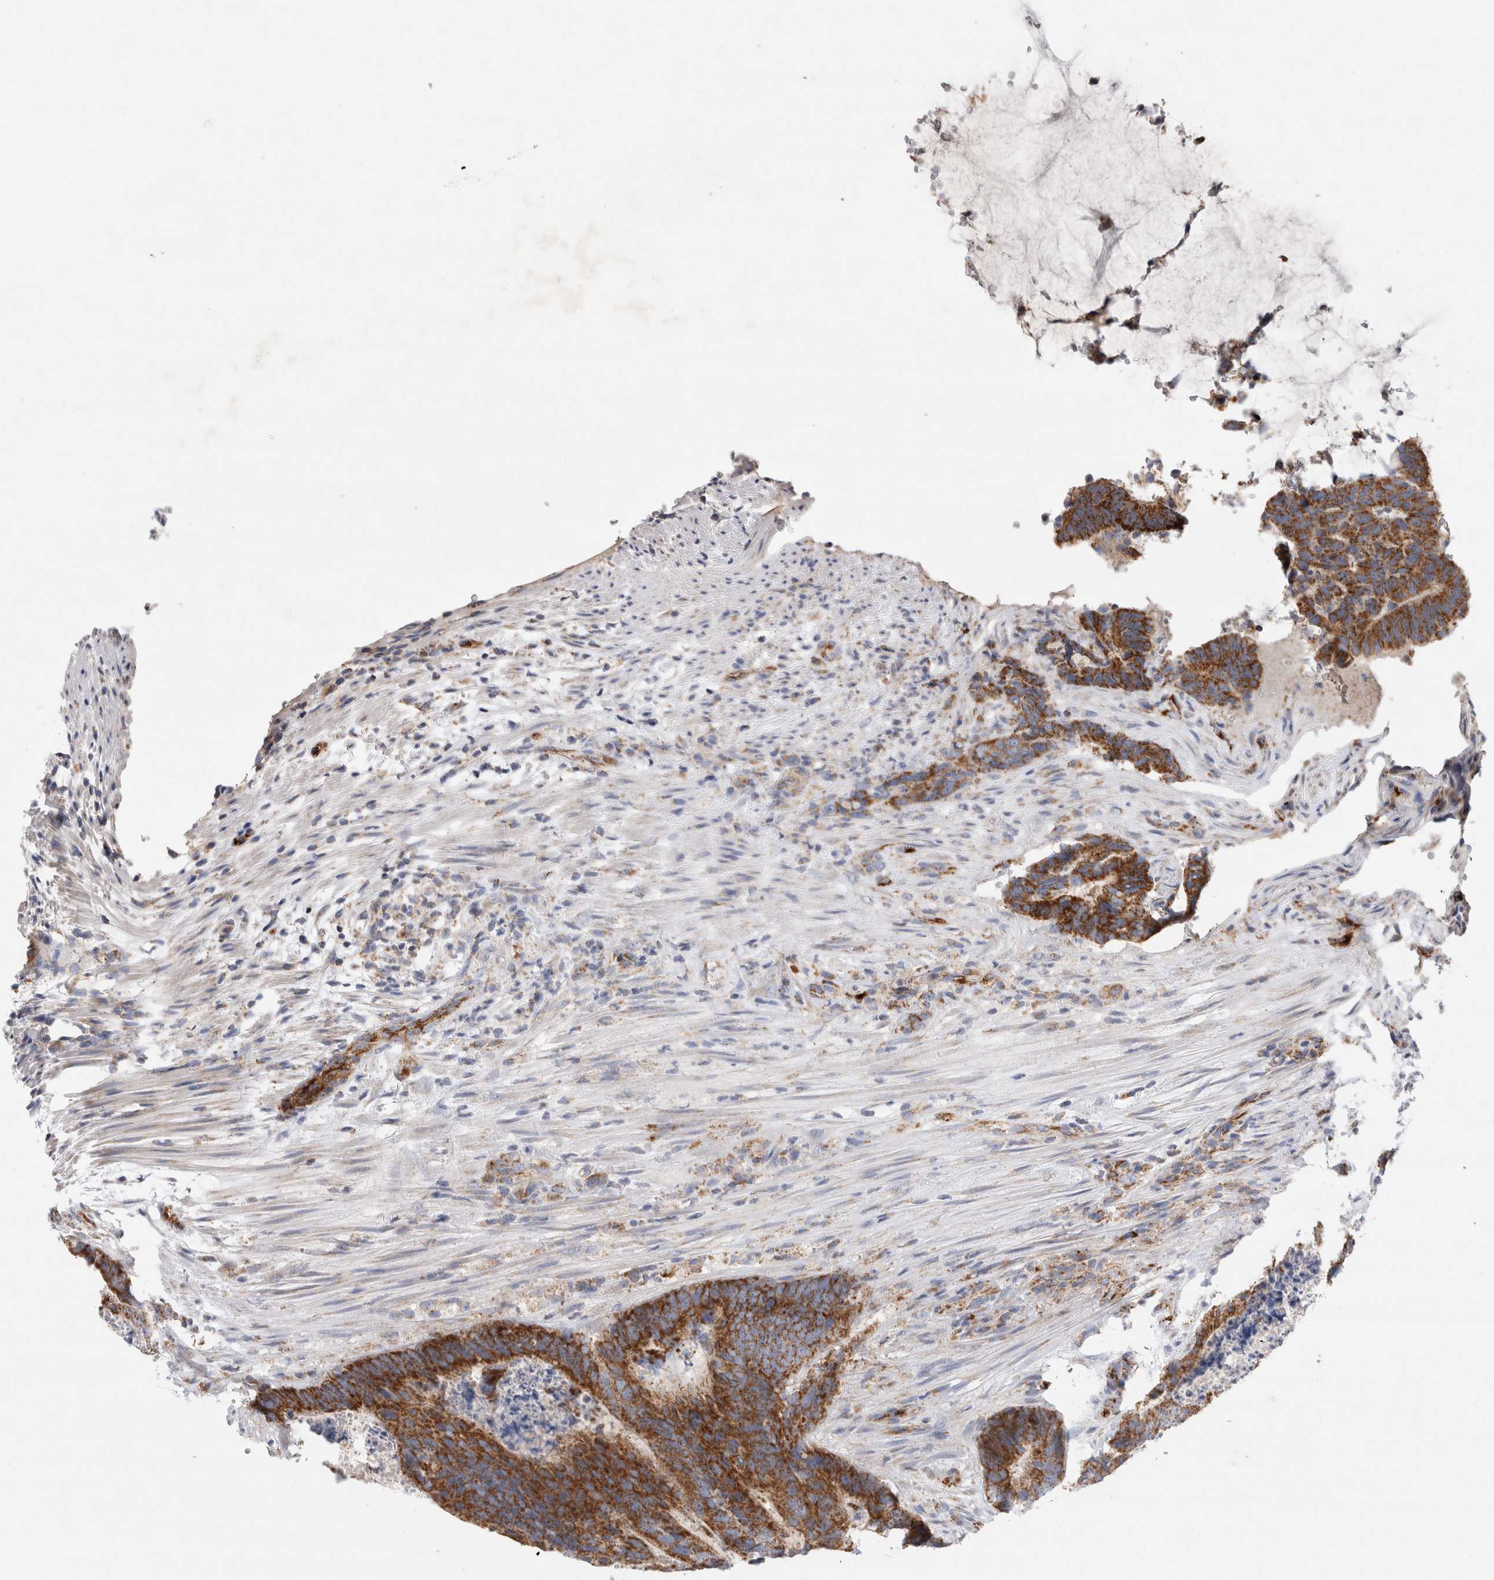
{"staining": {"intensity": "strong", "quantity": ">75%", "location": "cytoplasmic/membranous"}, "tissue": "colorectal cancer", "cell_type": "Tumor cells", "image_type": "cancer", "snomed": [{"axis": "morphology", "description": "Adenocarcinoma, NOS"}, {"axis": "topography", "description": "Colon"}], "caption": "Protein staining by immunohistochemistry (IHC) exhibits strong cytoplasmic/membranous positivity in approximately >75% of tumor cells in colorectal cancer (adenocarcinoma).", "gene": "IARS2", "patient": {"sex": "male", "age": 56}}